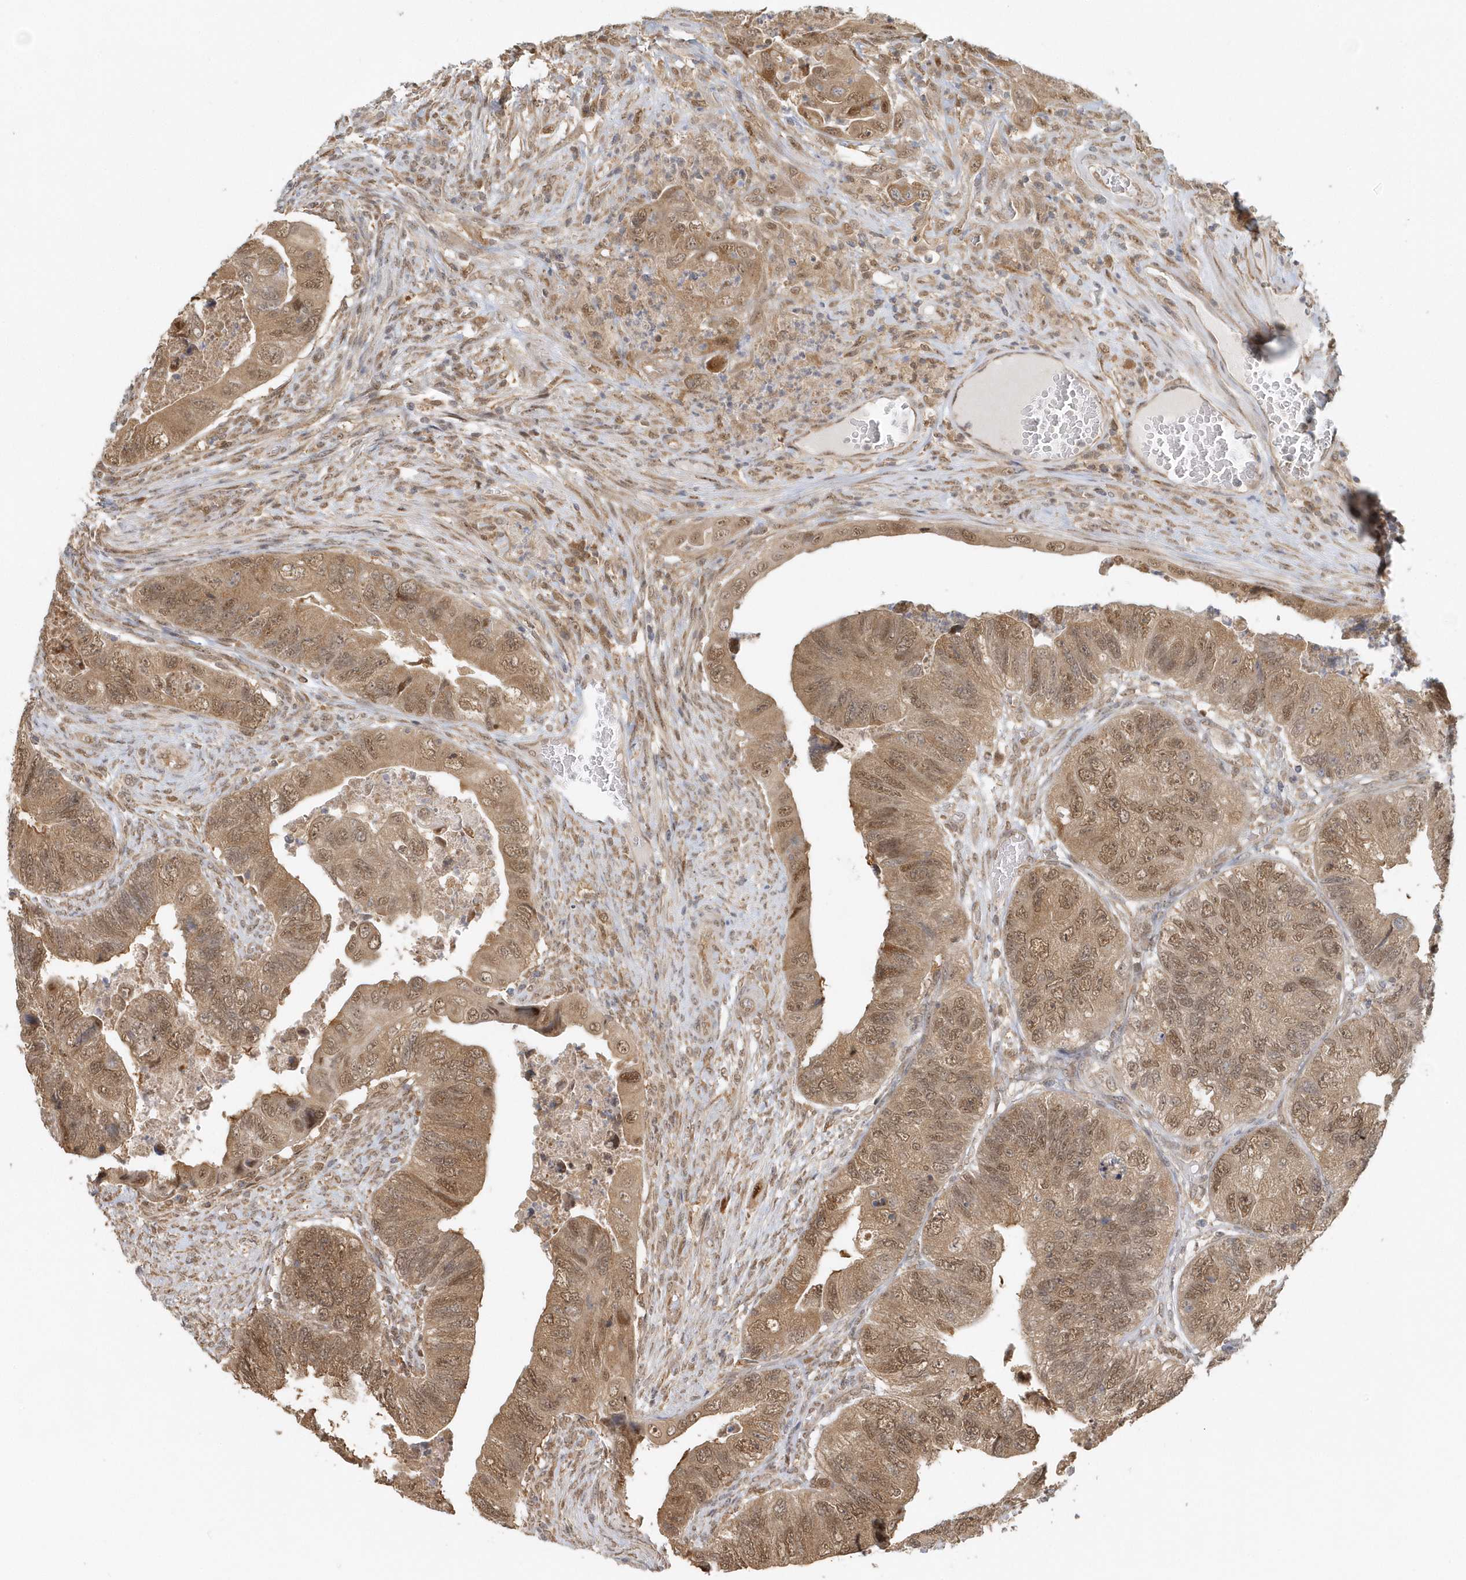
{"staining": {"intensity": "moderate", "quantity": ">75%", "location": "cytoplasmic/membranous,nuclear"}, "tissue": "colorectal cancer", "cell_type": "Tumor cells", "image_type": "cancer", "snomed": [{"axis": "morphology", "description": "Adenocarcinoma, NOS"}, {"axis": "topography", "description": "Rectum"}], "caption": "Immunohistochemical staining of colorectal adenocarcinoma shows moderate cytoplasmic/membranous and nuclear protein expression in approximately >75% of tumor cells.", "gene": "PSMD6", "patient": {"sex": "male", "age": 63}}